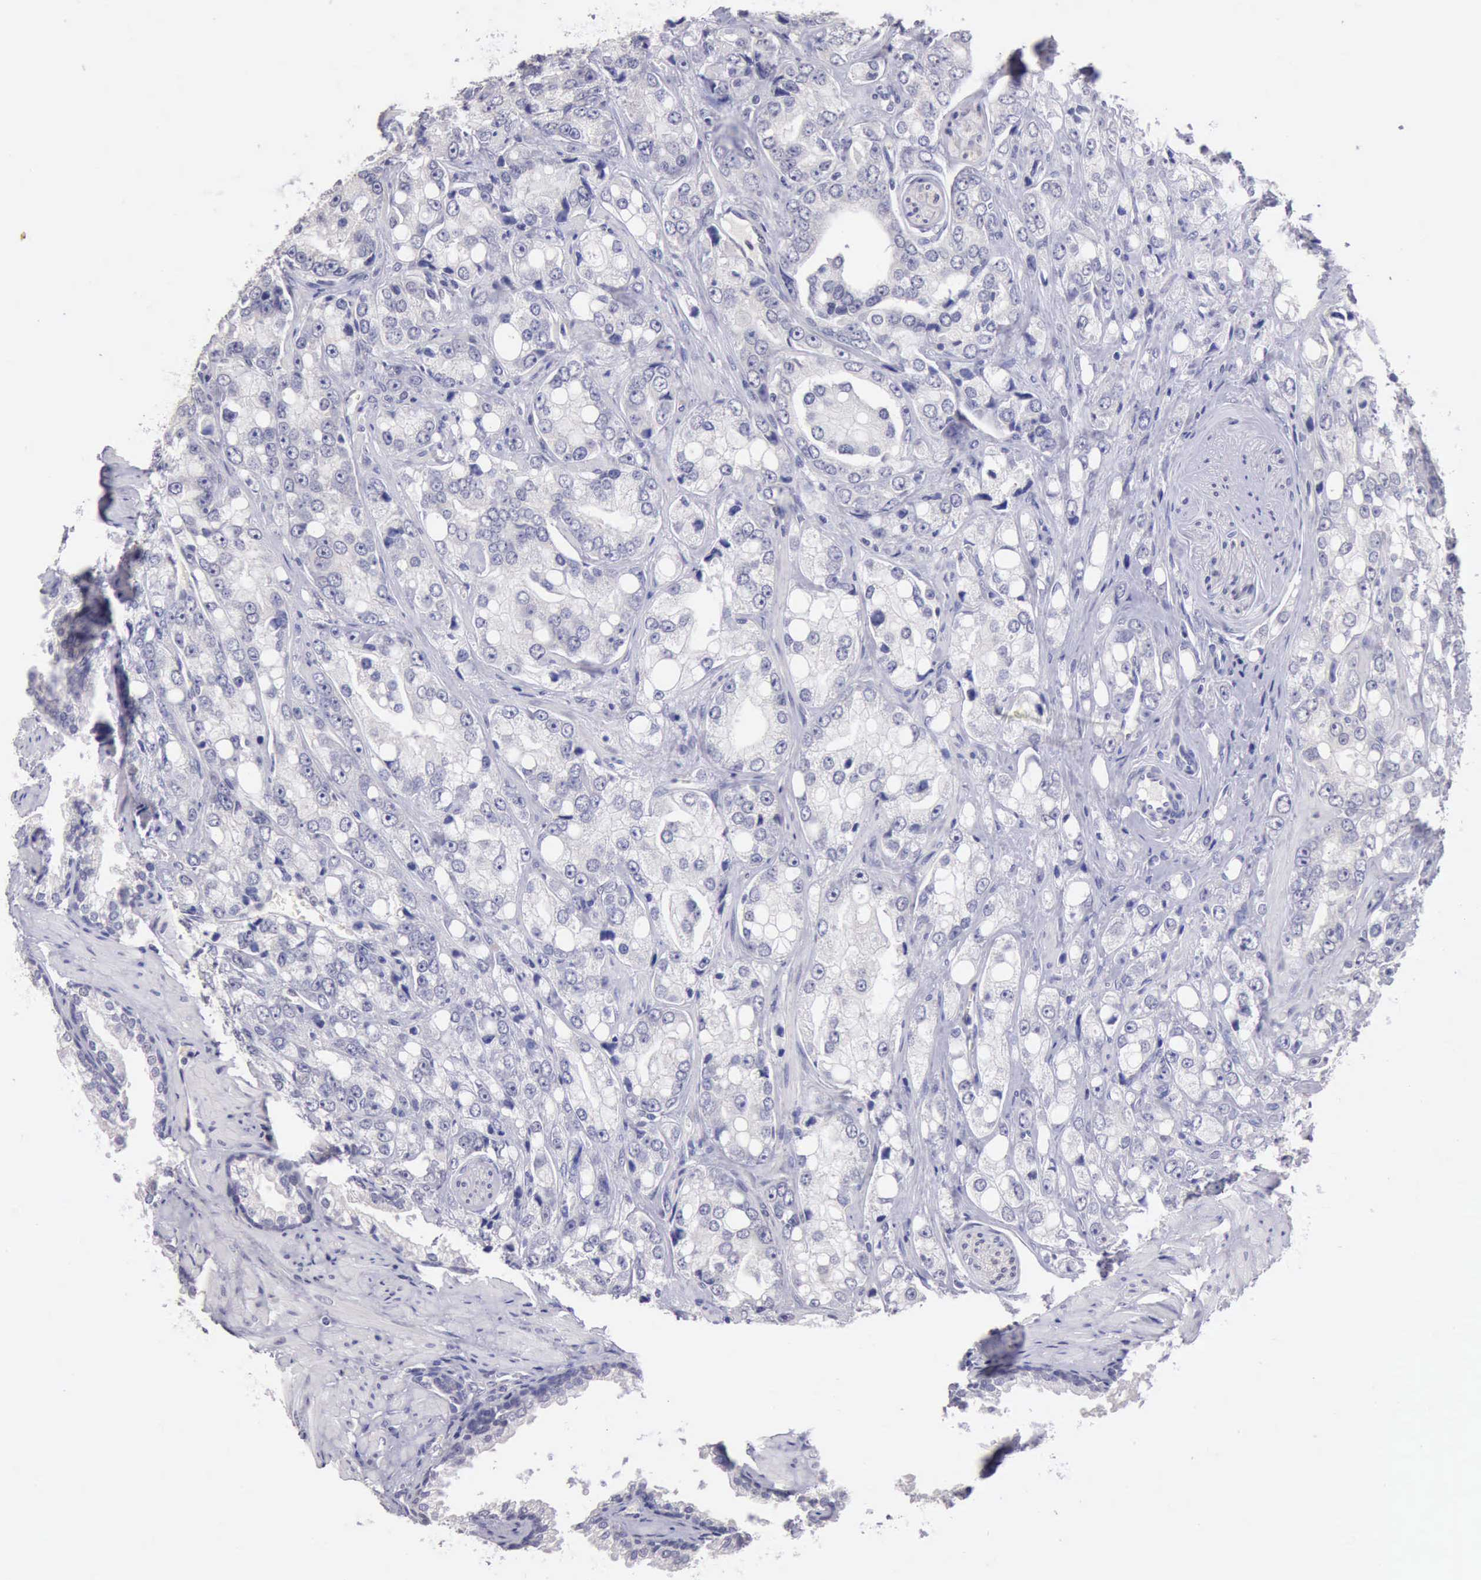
{"staining": {"intensity": "negative", "quantity": "none", "location": "none"}, "tissue": "prostate cancer", "cell_type": "Tumor cells", "image_type": "cancer", "snomed": [{"axis": "morphology", "description": "Adenocarcinoma, High grade"}, {"axis": "topography", "description": "Prostate"}], "caption": "This photomicrograph is of prostate high-grade adenocarcinoma stained with immunohistochemistry to label a protein in brown with the nuclei are counter-stained blue. There is no staining in tumor cells.", "gene": "KCND1", "patient": {"sex": "male", "age": 67}}